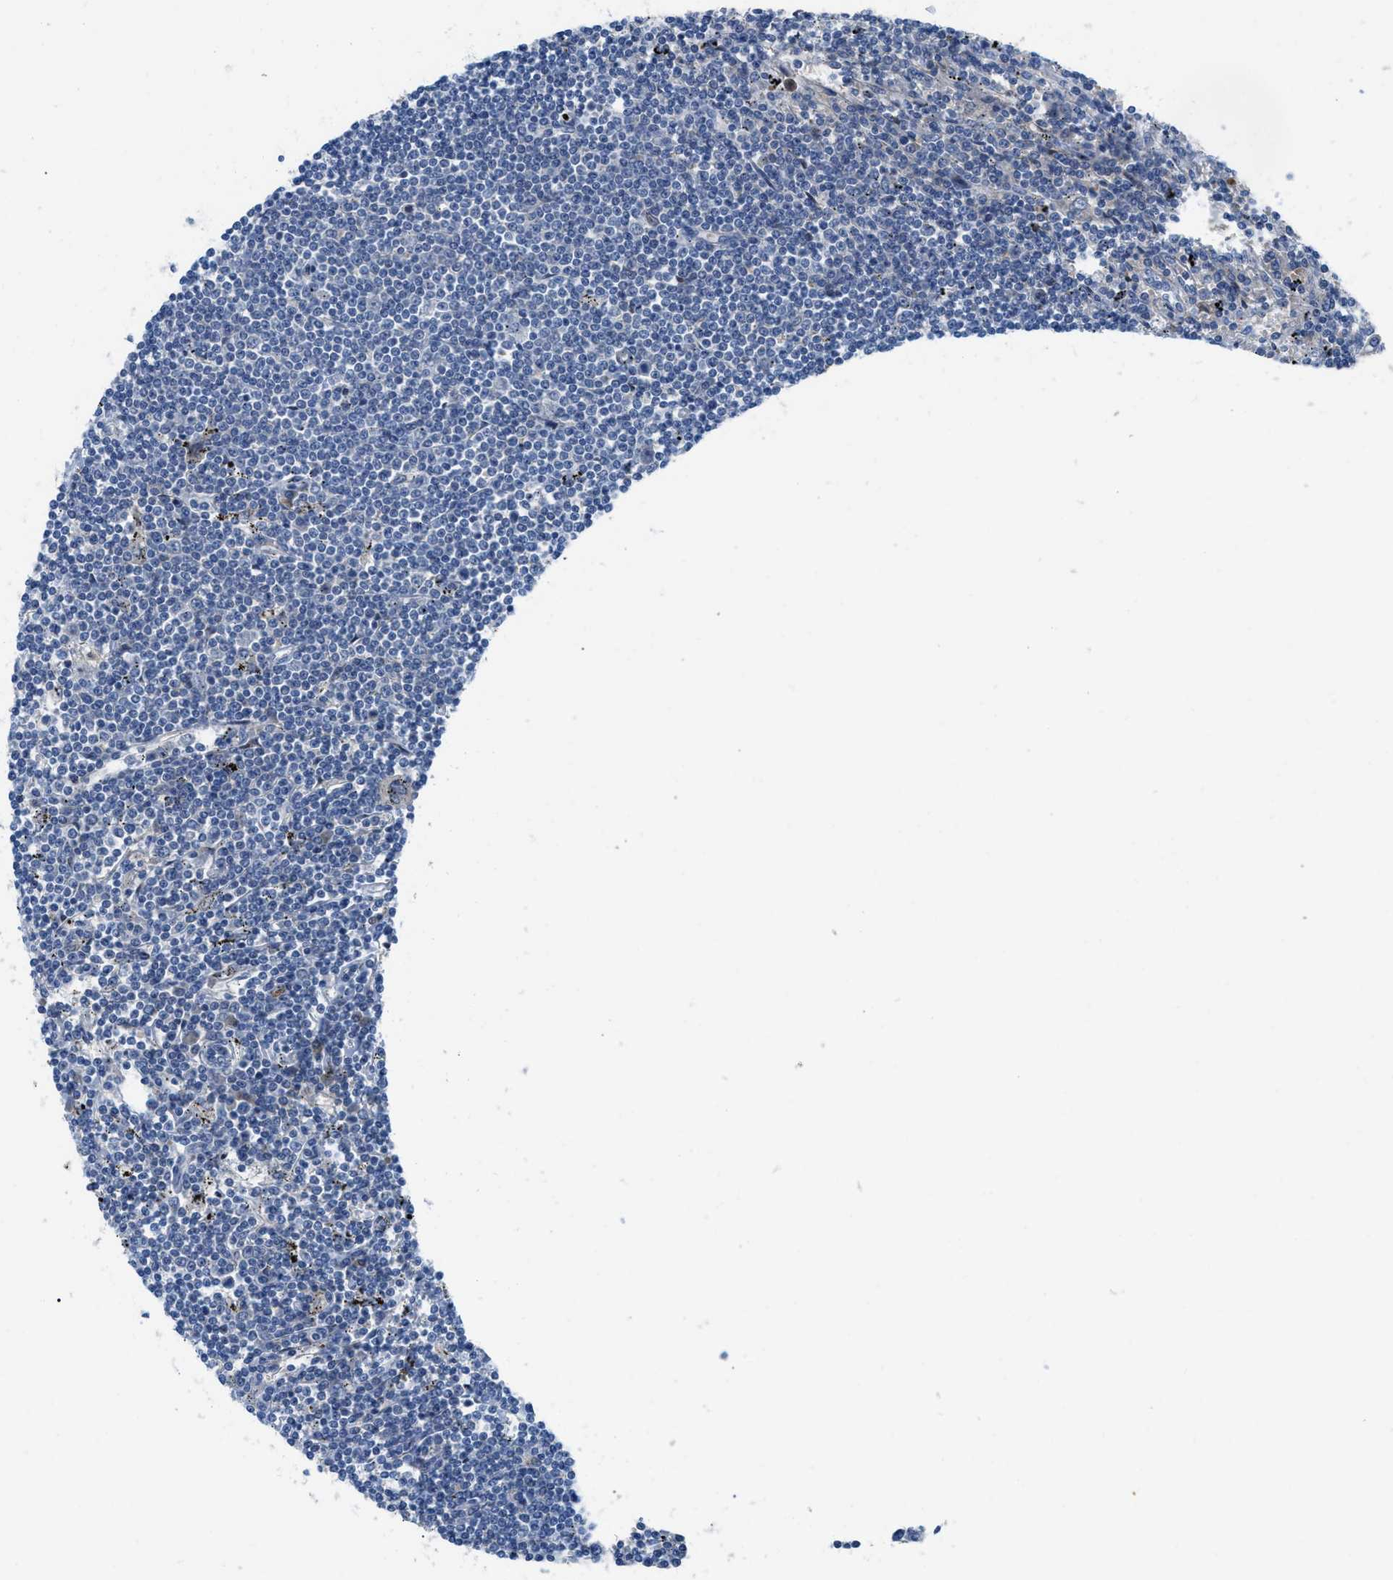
{"staining": {"intensity": "negative", "quantity": "none", "location": "none"}, "tissue": "lymphoma", "cell_type": "Tumor cells", "image_type": "cancer", "snomed": [{"axis": "morphology", "description": "Malignant lymphoma, non-Hodgkin's type, Low grade"}, {"axis": "topography", "description": "Spleen"}], "caption": "Low-grade malignant lymphoma, non-Hodgkin's type stained for a protein using IHC demonstrates no expression tumor cells.", "gene": "HPX", "patient": {"sex": "male", "age": 76}}